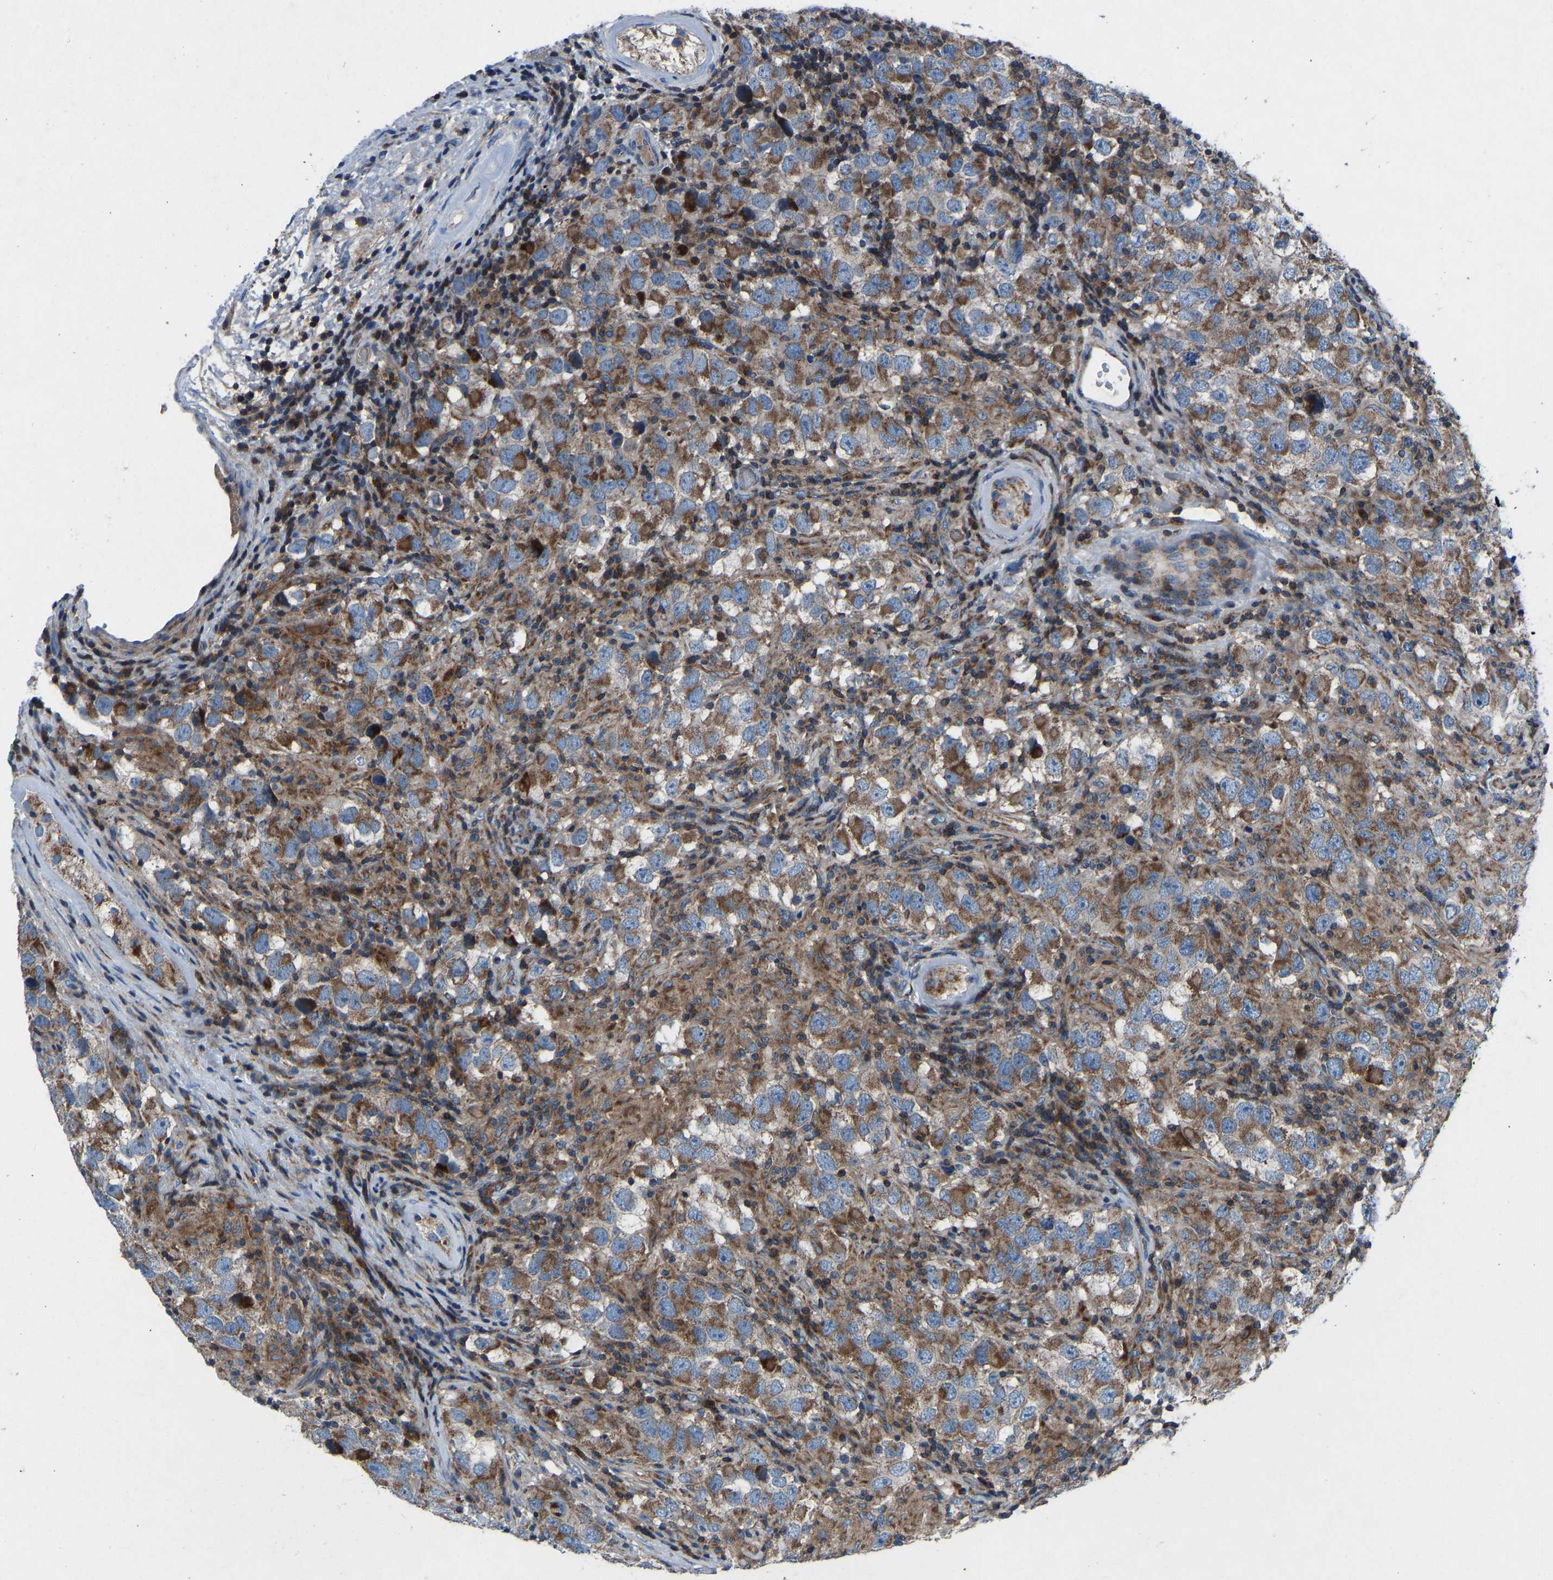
{"staining": {"intensity": "moderate", "quantity": ">75%", "location": "cytoplasmic/membranous"}, "tissue": "testis cancer", "cell_type": "Tumor cells", "image_type": "cancer", "snomed": [{"axis": "morphology", "description": "Carcinoma, Embryonal, NOS"}, {"axis": "topography", "description": "Testis"}], "caption": "A high-resolution photomicrograph shows IHC staining of testis cancer (embryonal carcinoma), which demonstrates moderate cytoplasmic/membranous staining in approximately >75% of tumor cells.", "gene": "GRK6", "patient": {"sex": "male", "age": 21}}